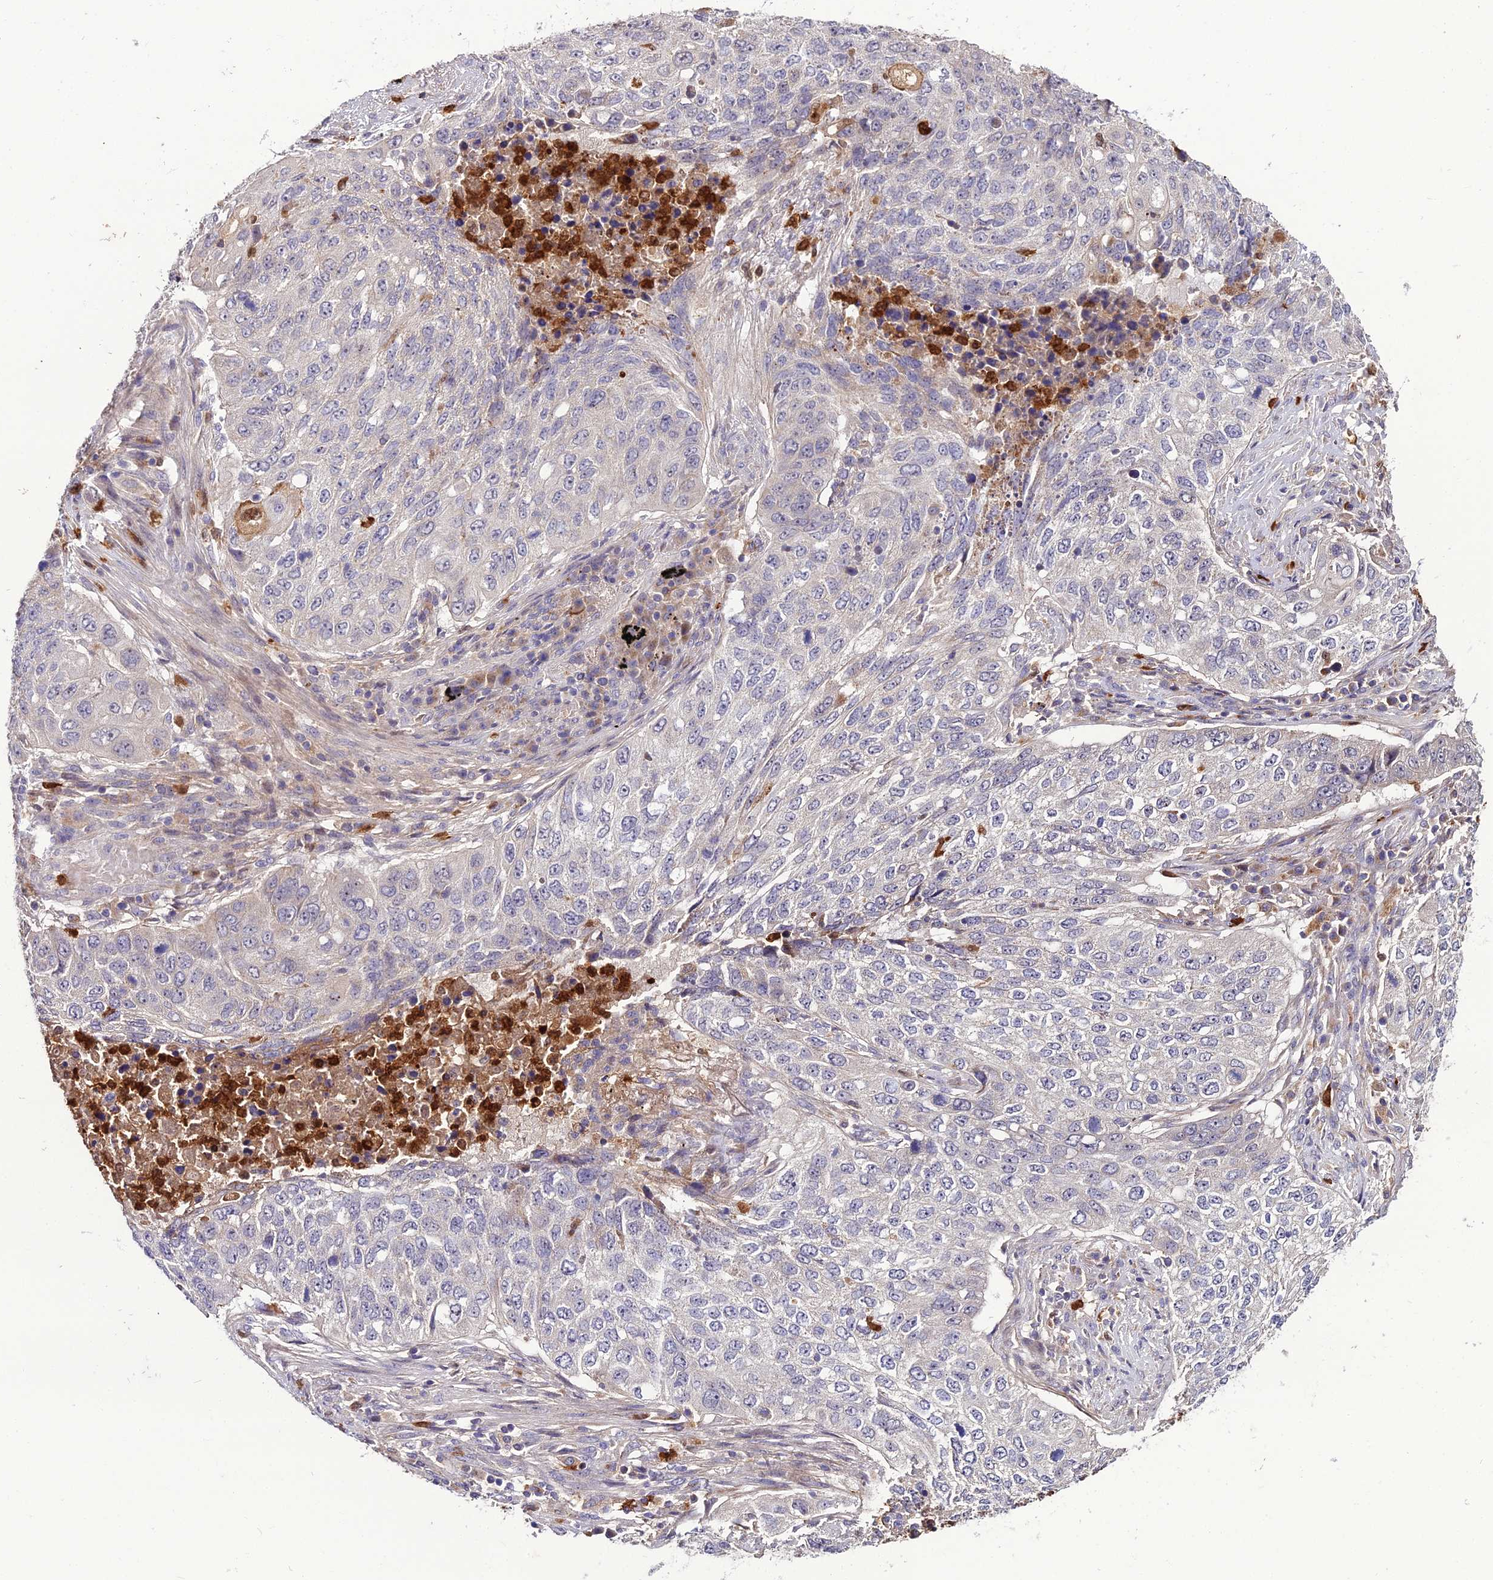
{"staining": {"intensity": "negative", "quantity": "none", "location": "none"}, "tissue": "lung cancer", "cell_type": "Tumor cells", "image_type": "cancer", "snomed": [{"axis": "morphology", "description": "Squamous cell carcinoma, NOS"}, {"axis": "topography", "description": "Lung"}], "caption": "Immunohistochemistry image of neoplastic tissue: human lung cancer stained with DAB displays no significant protein positivity in tumor cells.", "gene": "EID2", "patient": {"sex": "female", "age": 63}}